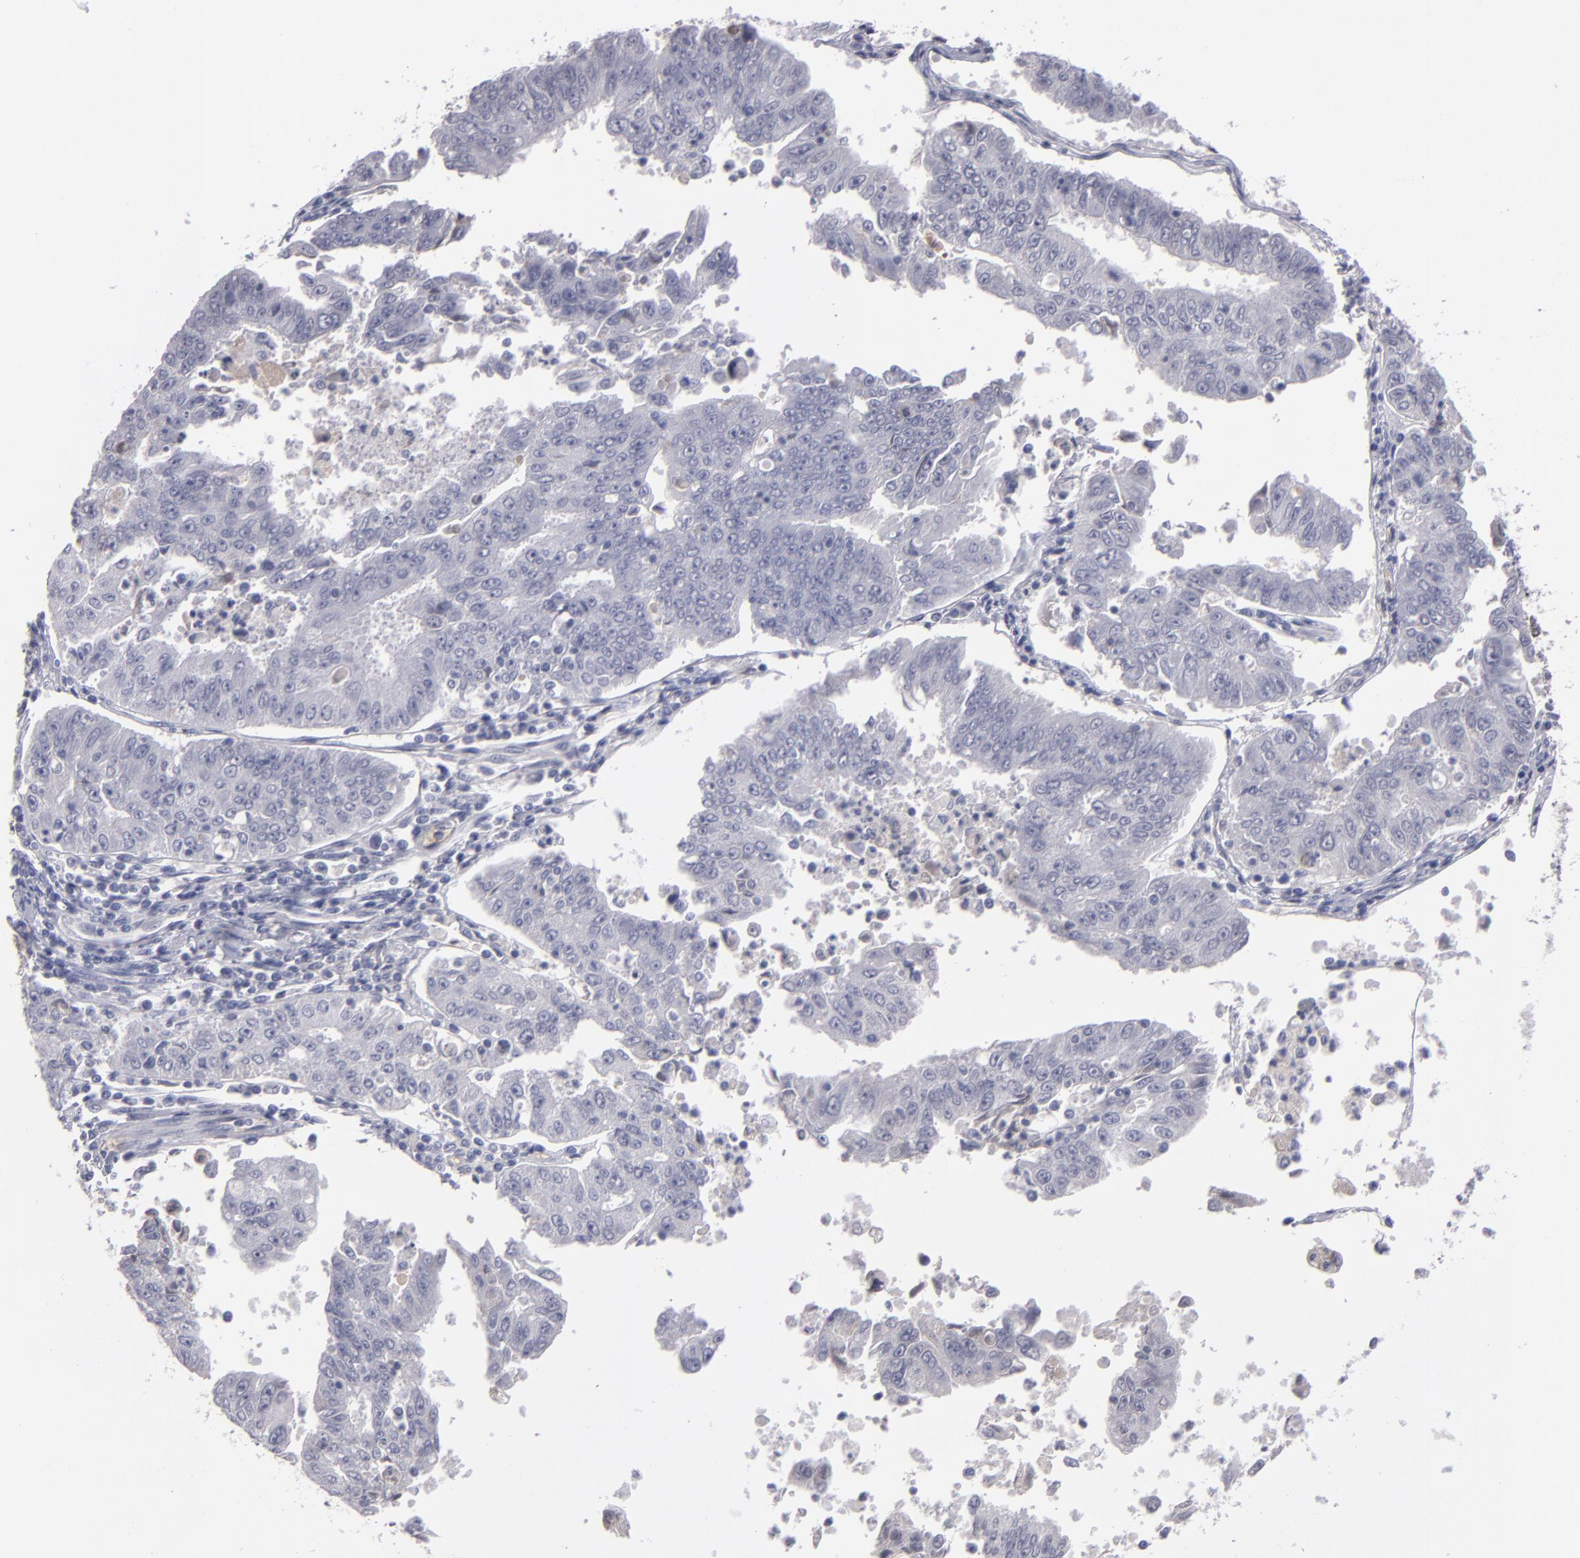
{"staining": {"intensity": "negative", "quantity": "none", "location": "none"}, "tissue": "endometrial cancer", "cell_type": "Tumor cells", "image_type": "cancer", "snomed": [{"axis": "morphology", "description": "Adenocarcinoma, NOS"}, {"axis": "topography", "description": "Endometrium"}], "caption": "The immunohistochemistry image has no significant staining in tumor cells of endometrial adenocarcinoma tissue.", "gene": "ITIH4", "patient": {"sex": "female", "age": 42}}